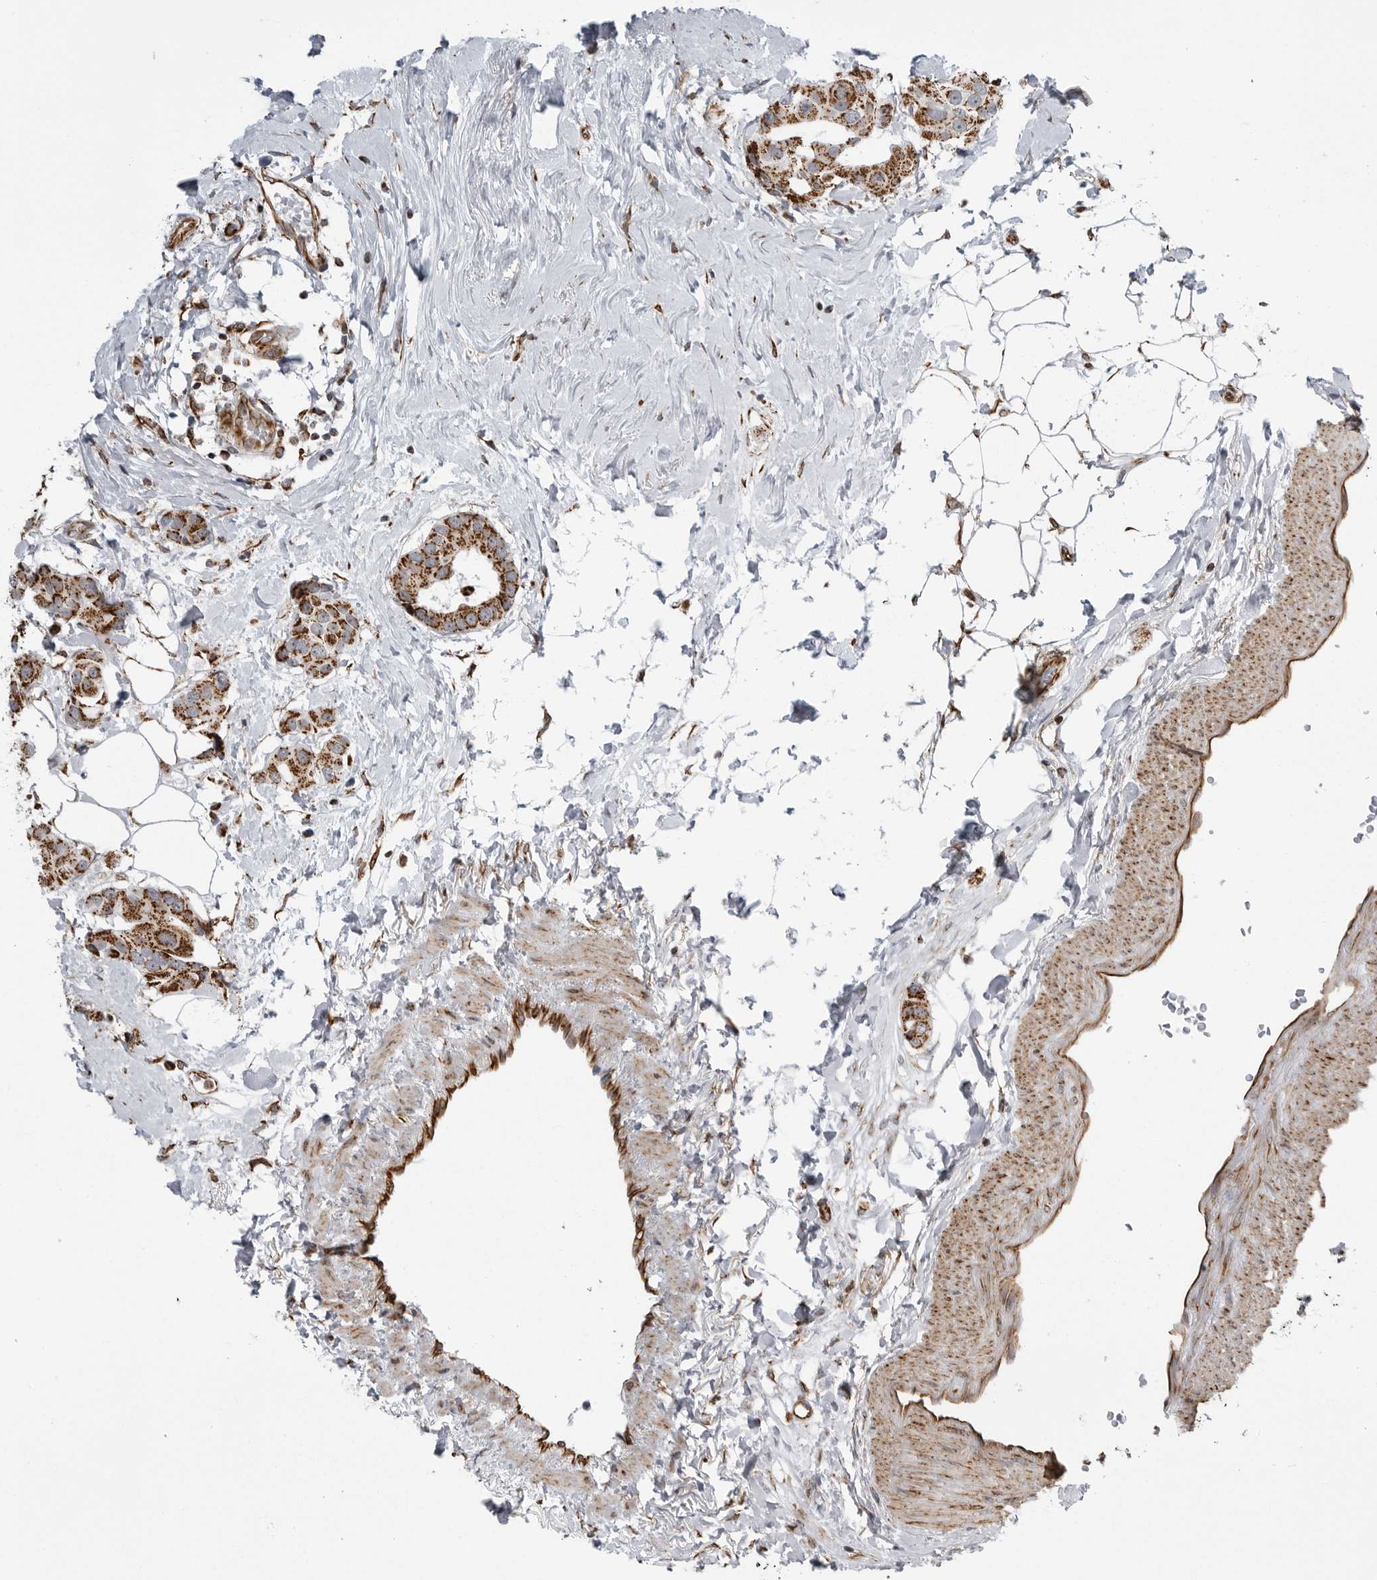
{"staining": {"intensity": "strong", "quantity": ">75%", "location": "cytoplasmic/membranous"}, "tissue": "breast cancer", "cell_type": "Tumor cells", "image_type": "cancer", "snomed": [{"axis": "morphology", "description": "Normal tissue, NOS"}, {"axis": "morphology", "description": "Duct carcinoma"}, {"axis": "topography", "description": "Breast"}], "caption": "Brown immunohistochemical staining in human breast cancer shows strong cytoplasmic/membranous positivity in about >75% of tumor cells.", "gene": "FH", "patient": {"sex": "female", "age": 39}}